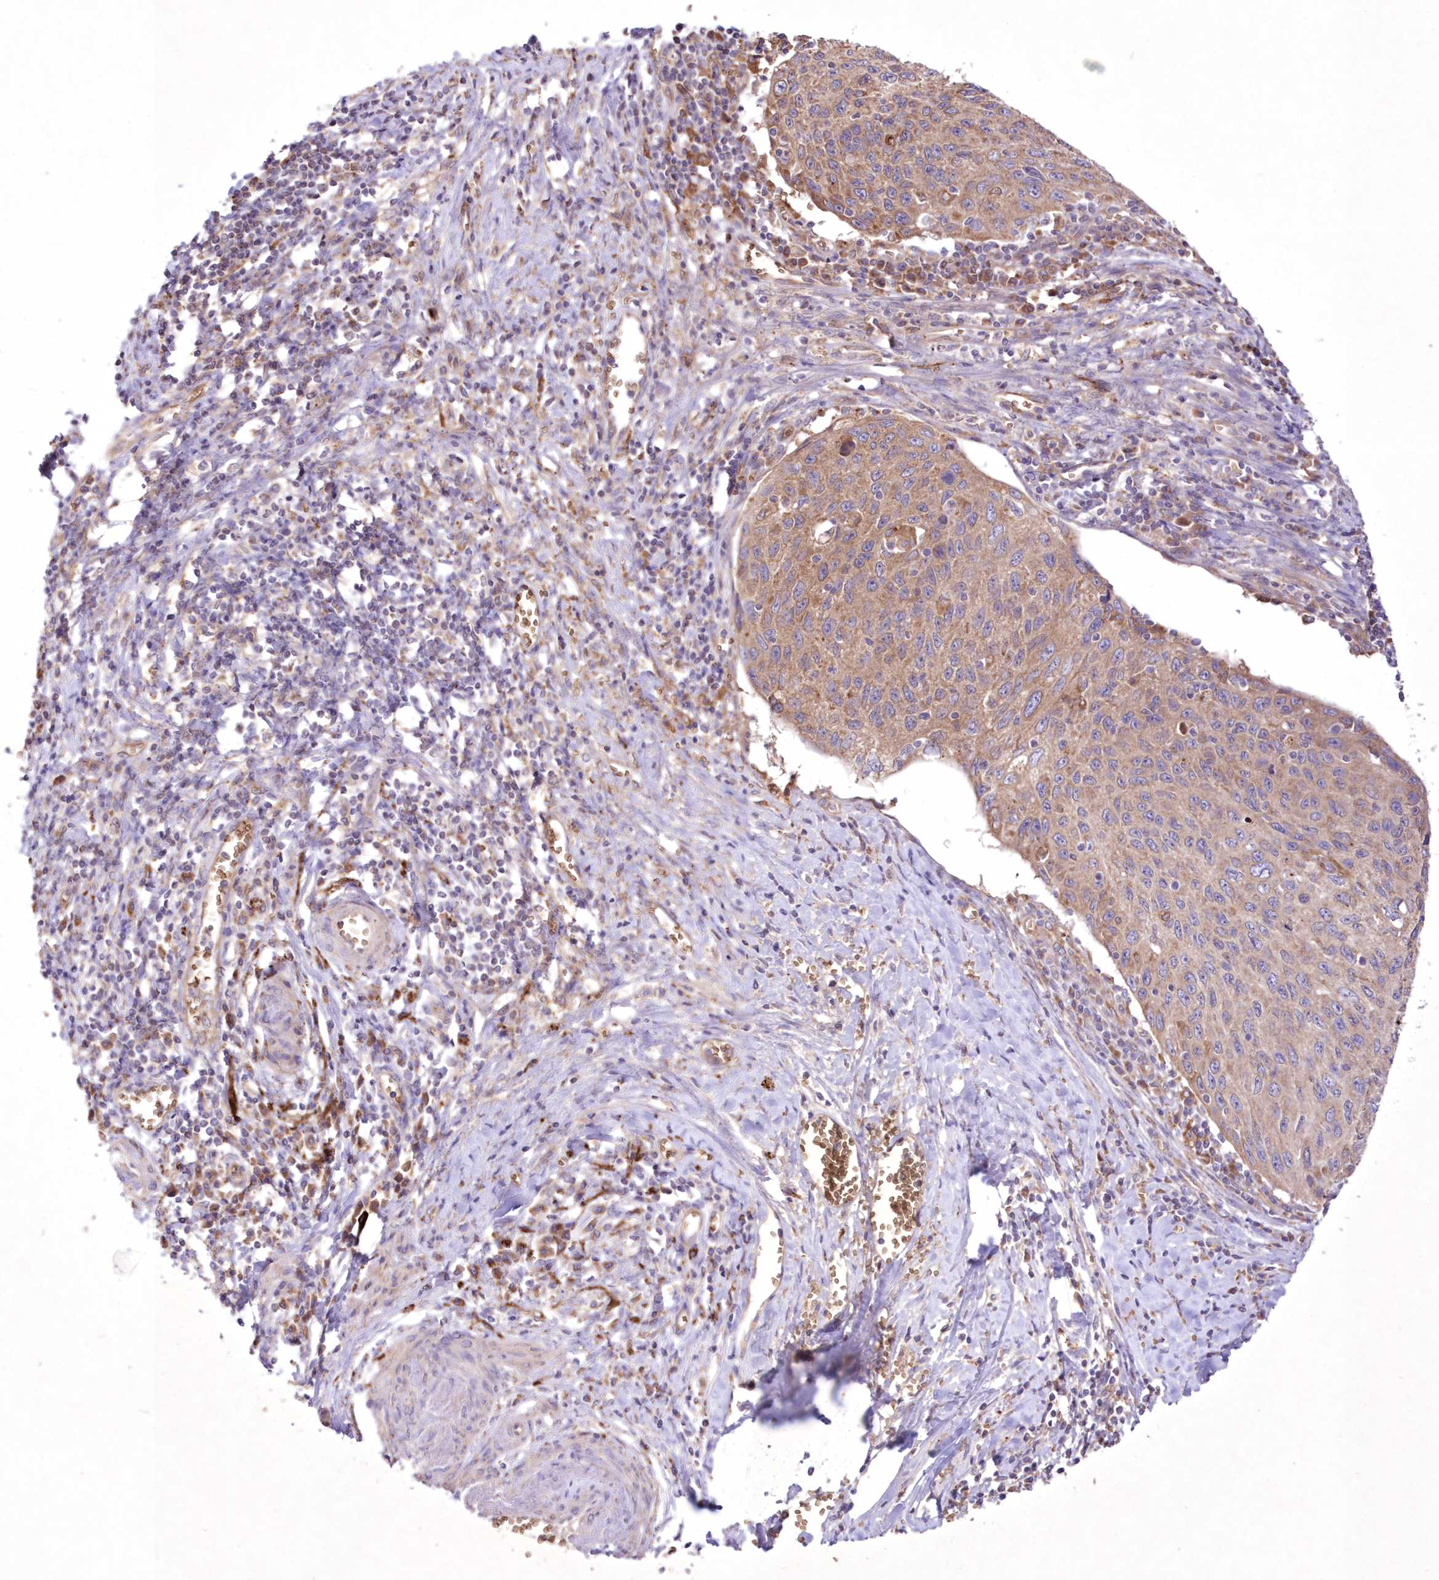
{"staining": {"intensity": "moderate", "quantity": ">75%", "location": "cytoplasmic/membranous"}, "tissue": "cervical cancer", "cell_type": "Tumor cells", "image_type": "cancer", "snomed": [{"axis": "morphology", "description": "Squamous cell carcinoma, NOS"}, {"axis": "topography", "description": "Cervix"}], "caption": "This is an image of immunohistochemistry staining of cervical squamous cell carcinoma, which shows moderate staining in the cytoplasmic/membranous of tumor cells.", "gene": "FCHO2", "patient": {"sex": "female", "age": 53}}